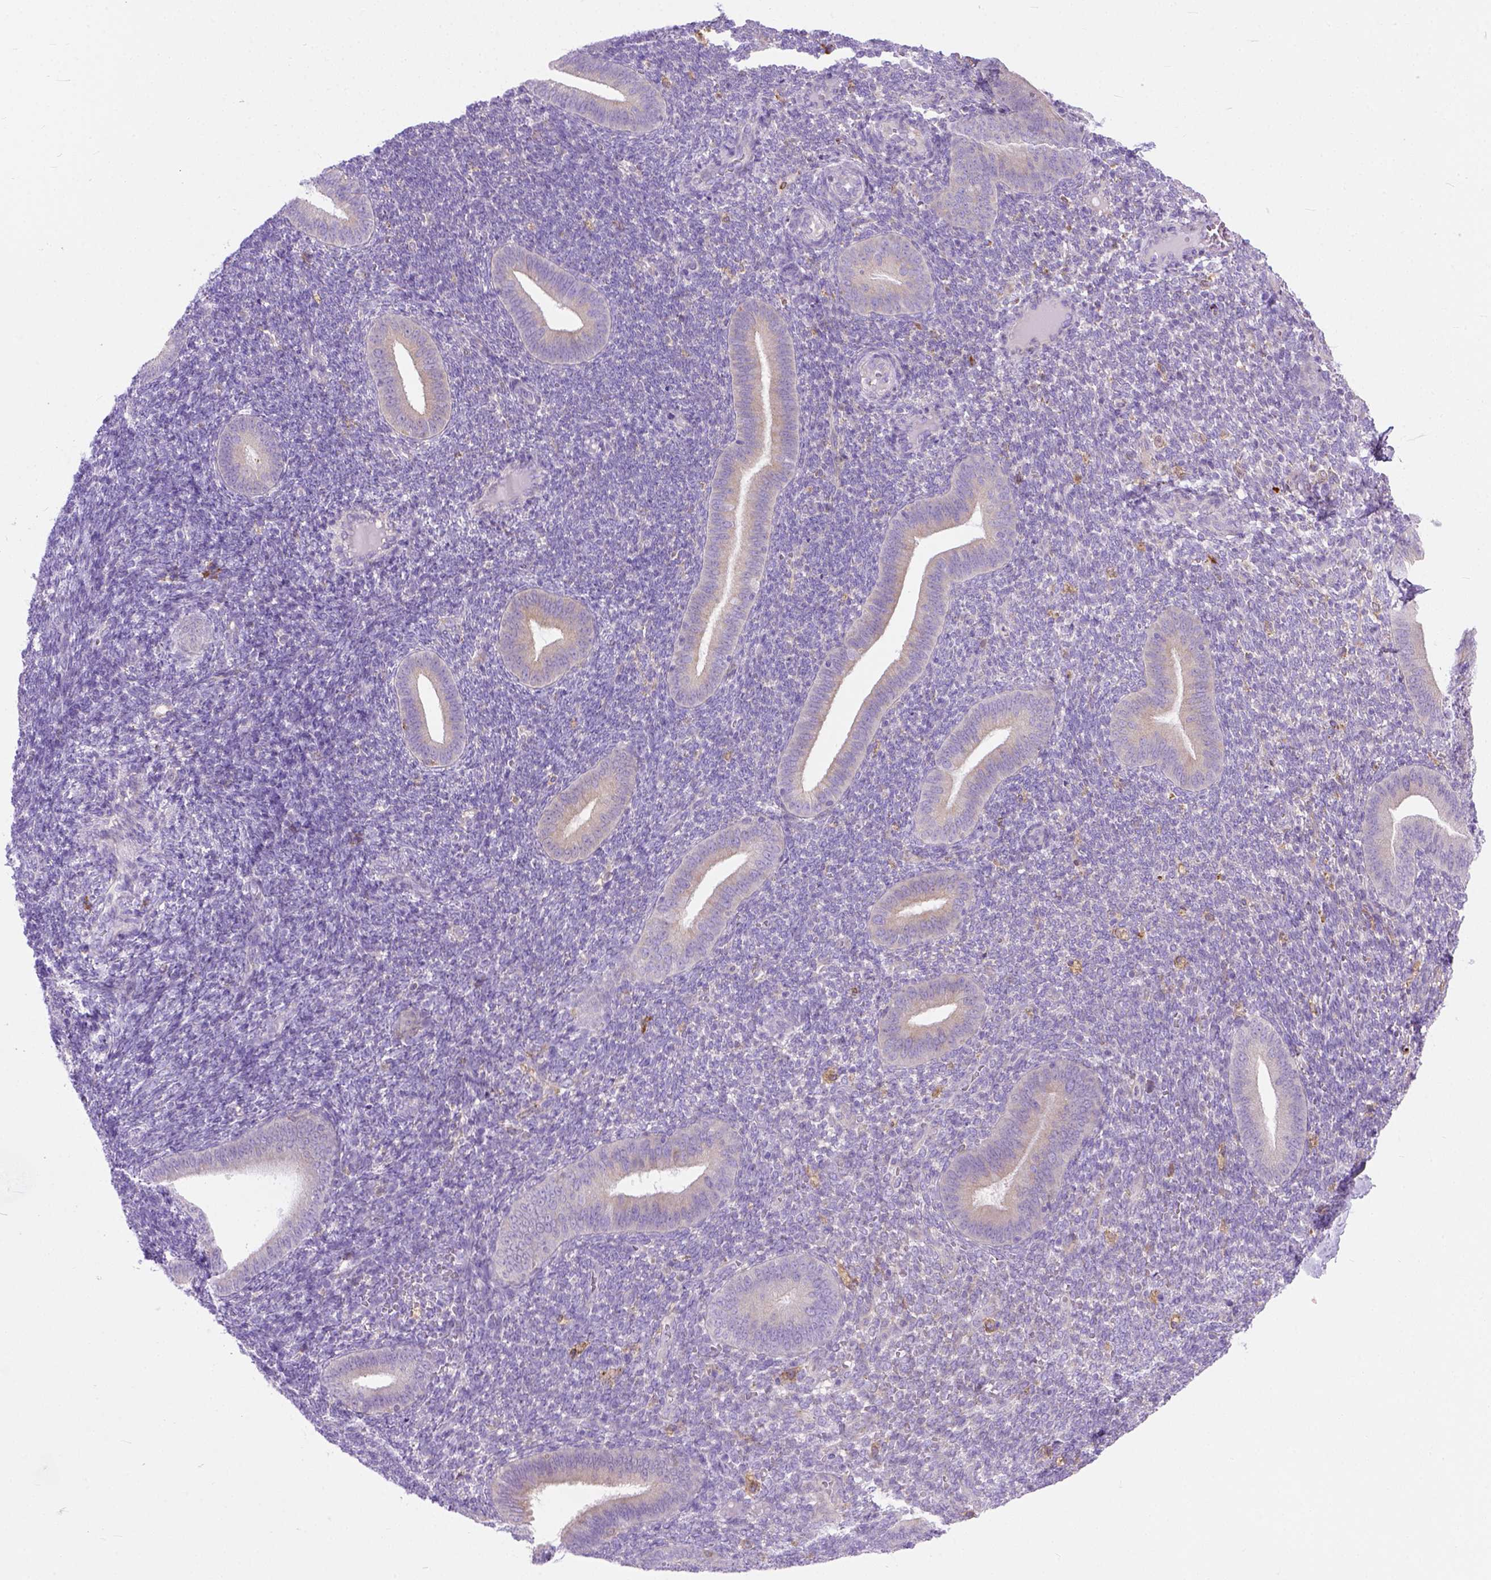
{"staining": {"intensity": "negative", "quantity": "none", "location": "none"}, "tissue": "endometrium", "cell_type": "Cells in endometrial stroma", "image_type": "normal", "snomed": [{"axis": "morphology", "description": "Normal tissue, NOS"}, {"axis": "topography", "description": "Endometrium"}], "caption": "Immunohistochemistry micrograph of benign endometrium: endometrium stained with DAB (3,3'-diaminobenzidine) exhibits no significant protein staining in cells in endometrial stroma.", "gene": "PLK4", "patient": {"sex": "female", "age": 25}}